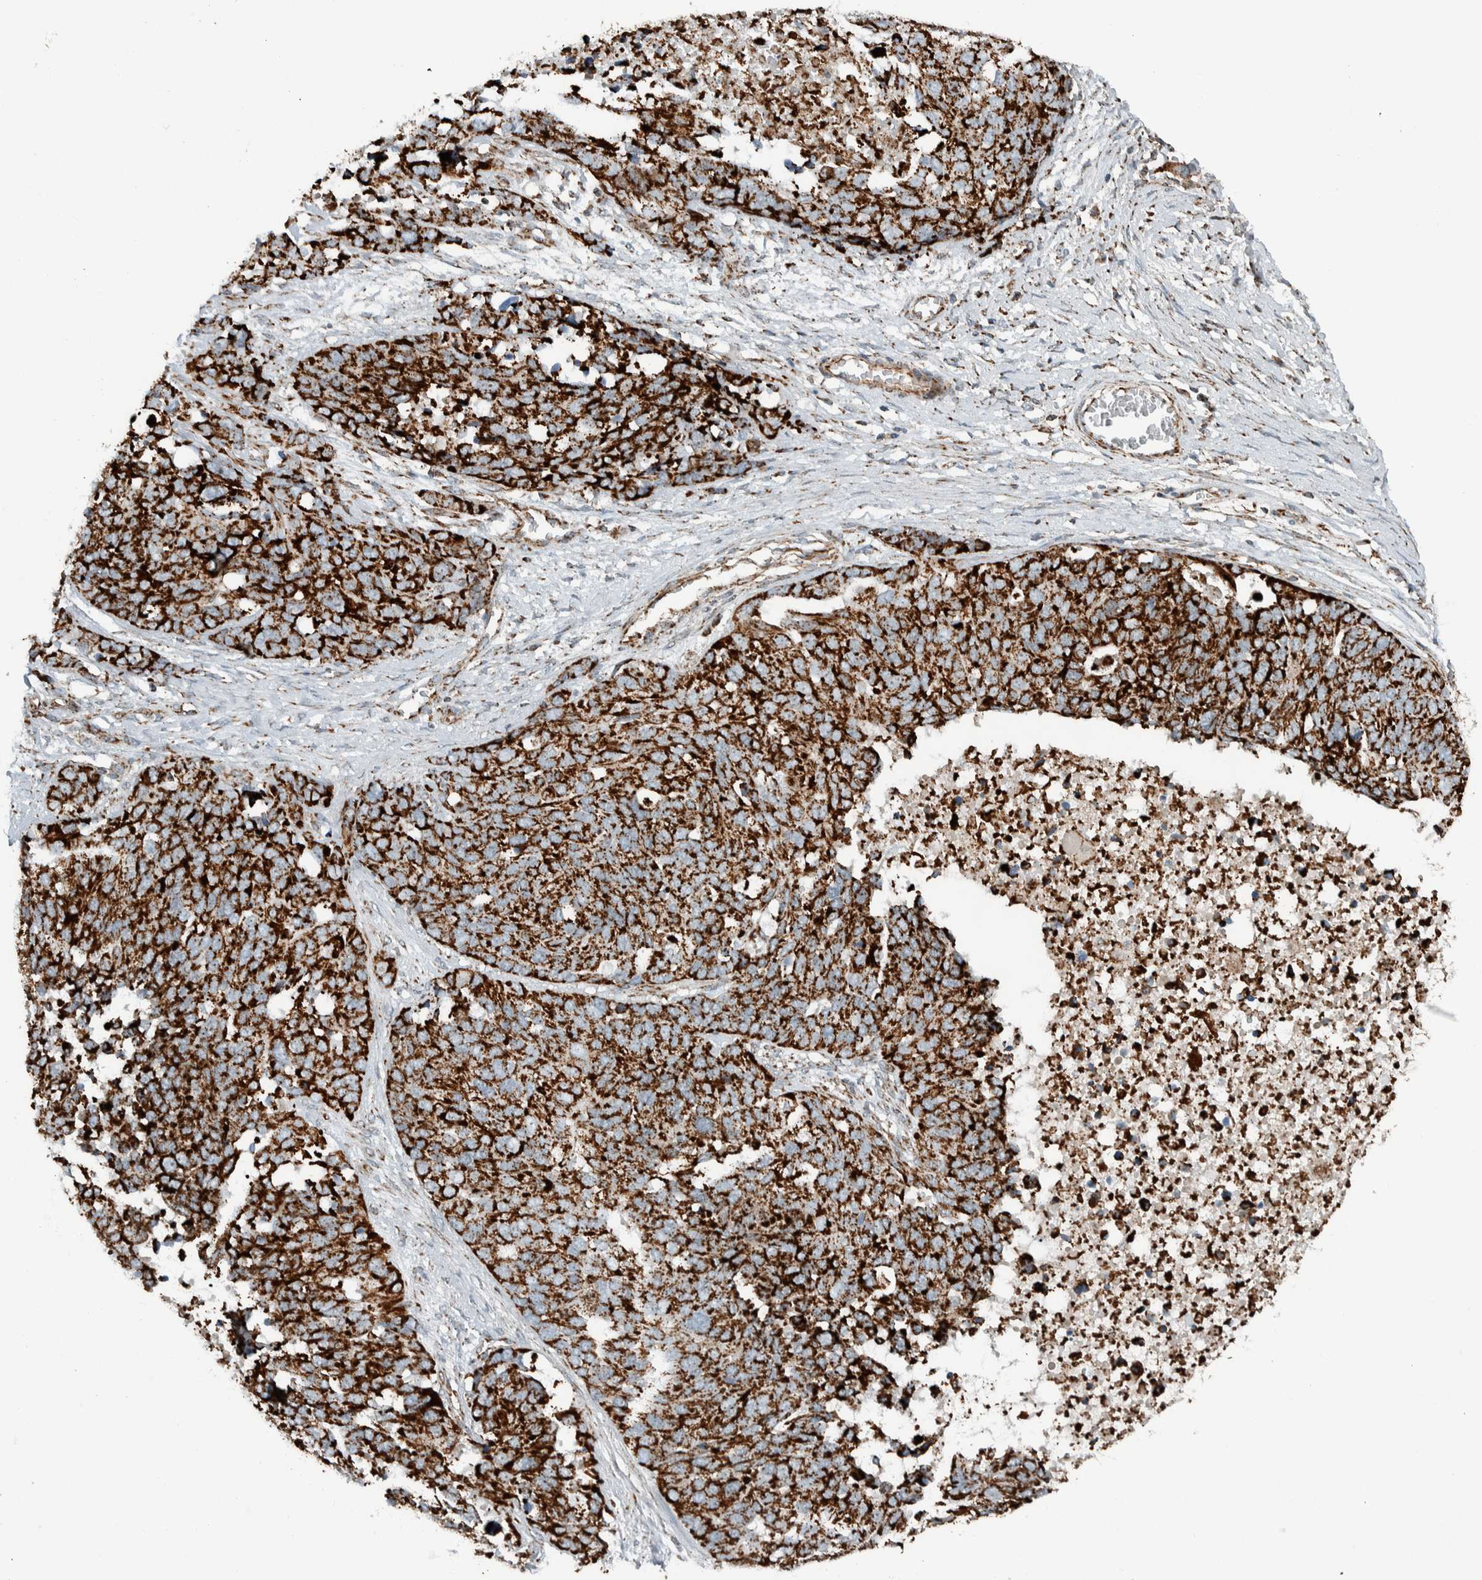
{"staining": {"intensity": "strong", "quantity": ">75%", "location": "cytoplasmic/membranous"}, "tissue": "ovarian cancer", "cell_type": "Tumor cells", "image_type": "cancer", "snomed": [{"axis": "morphology", "description": "Cystadenocarcinoma, serous, NOS"}, {"axis": "topography", "description": "Ovary"}], "caption": "Ovarian cancer stained with a brown dye demonstrates strong cytoplasmic/membranous positive expression in about >75% of tumor cells.", "gene": "CNTROB", "patient": {"sex": "female", "age": 44}}